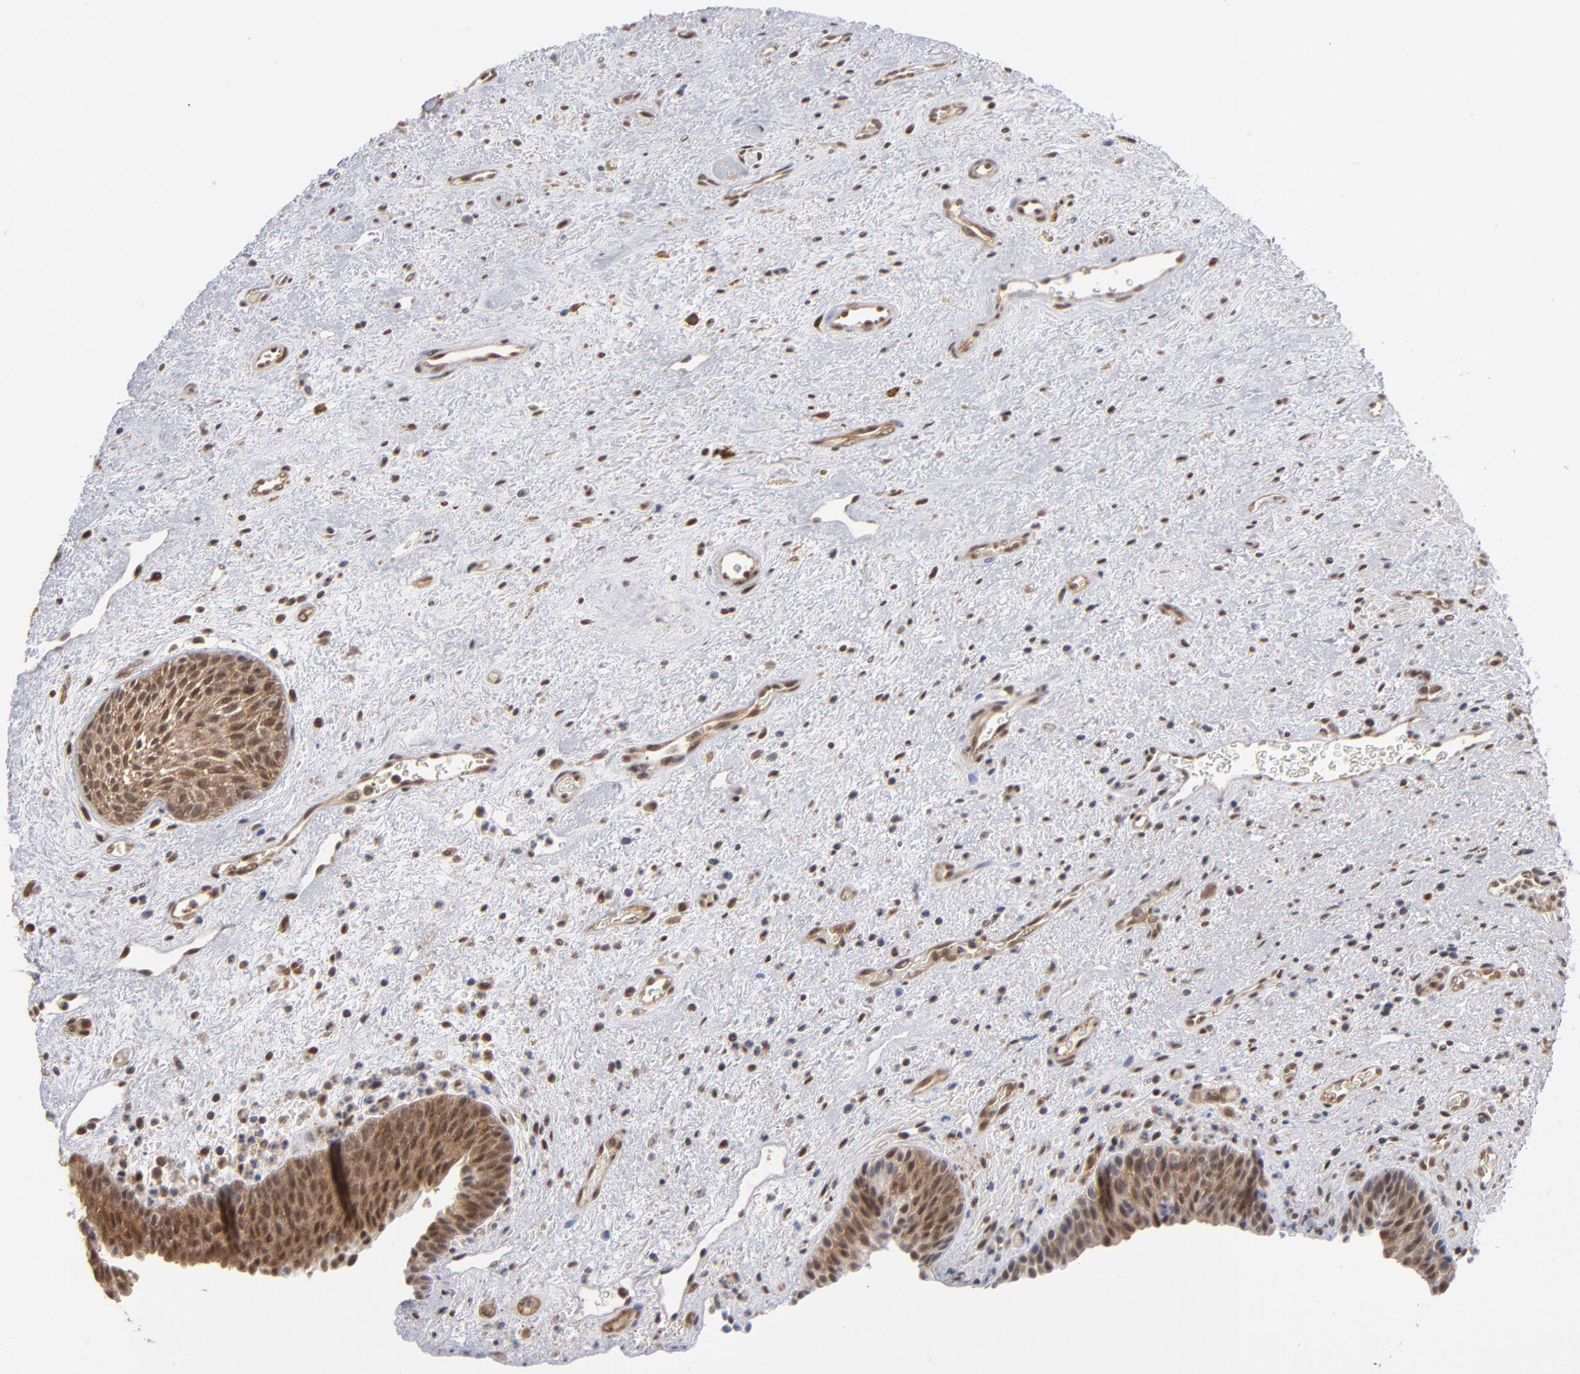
{"staining": {"intensity": "moderate", "quantity": ">75%", "location": "cytoplasmic/membranous,nuclear"}, "tissue": "urinary bladder", "cell_type": "Urothelial cells", "image_type": "normal", "snomed": [{"axis": "morphology", "description": "Normal tissue, NOS"}, {"axis": "topography", "description": "Urinary bladder"}], "caption": "Protein staining of normal urinary bladder shows moderate cytoplasmic/membranous,nuclear staining in about >75% of urothelial cells.", "gene": "HUWE1", "patient": {"sex": "male", "age": 48}}